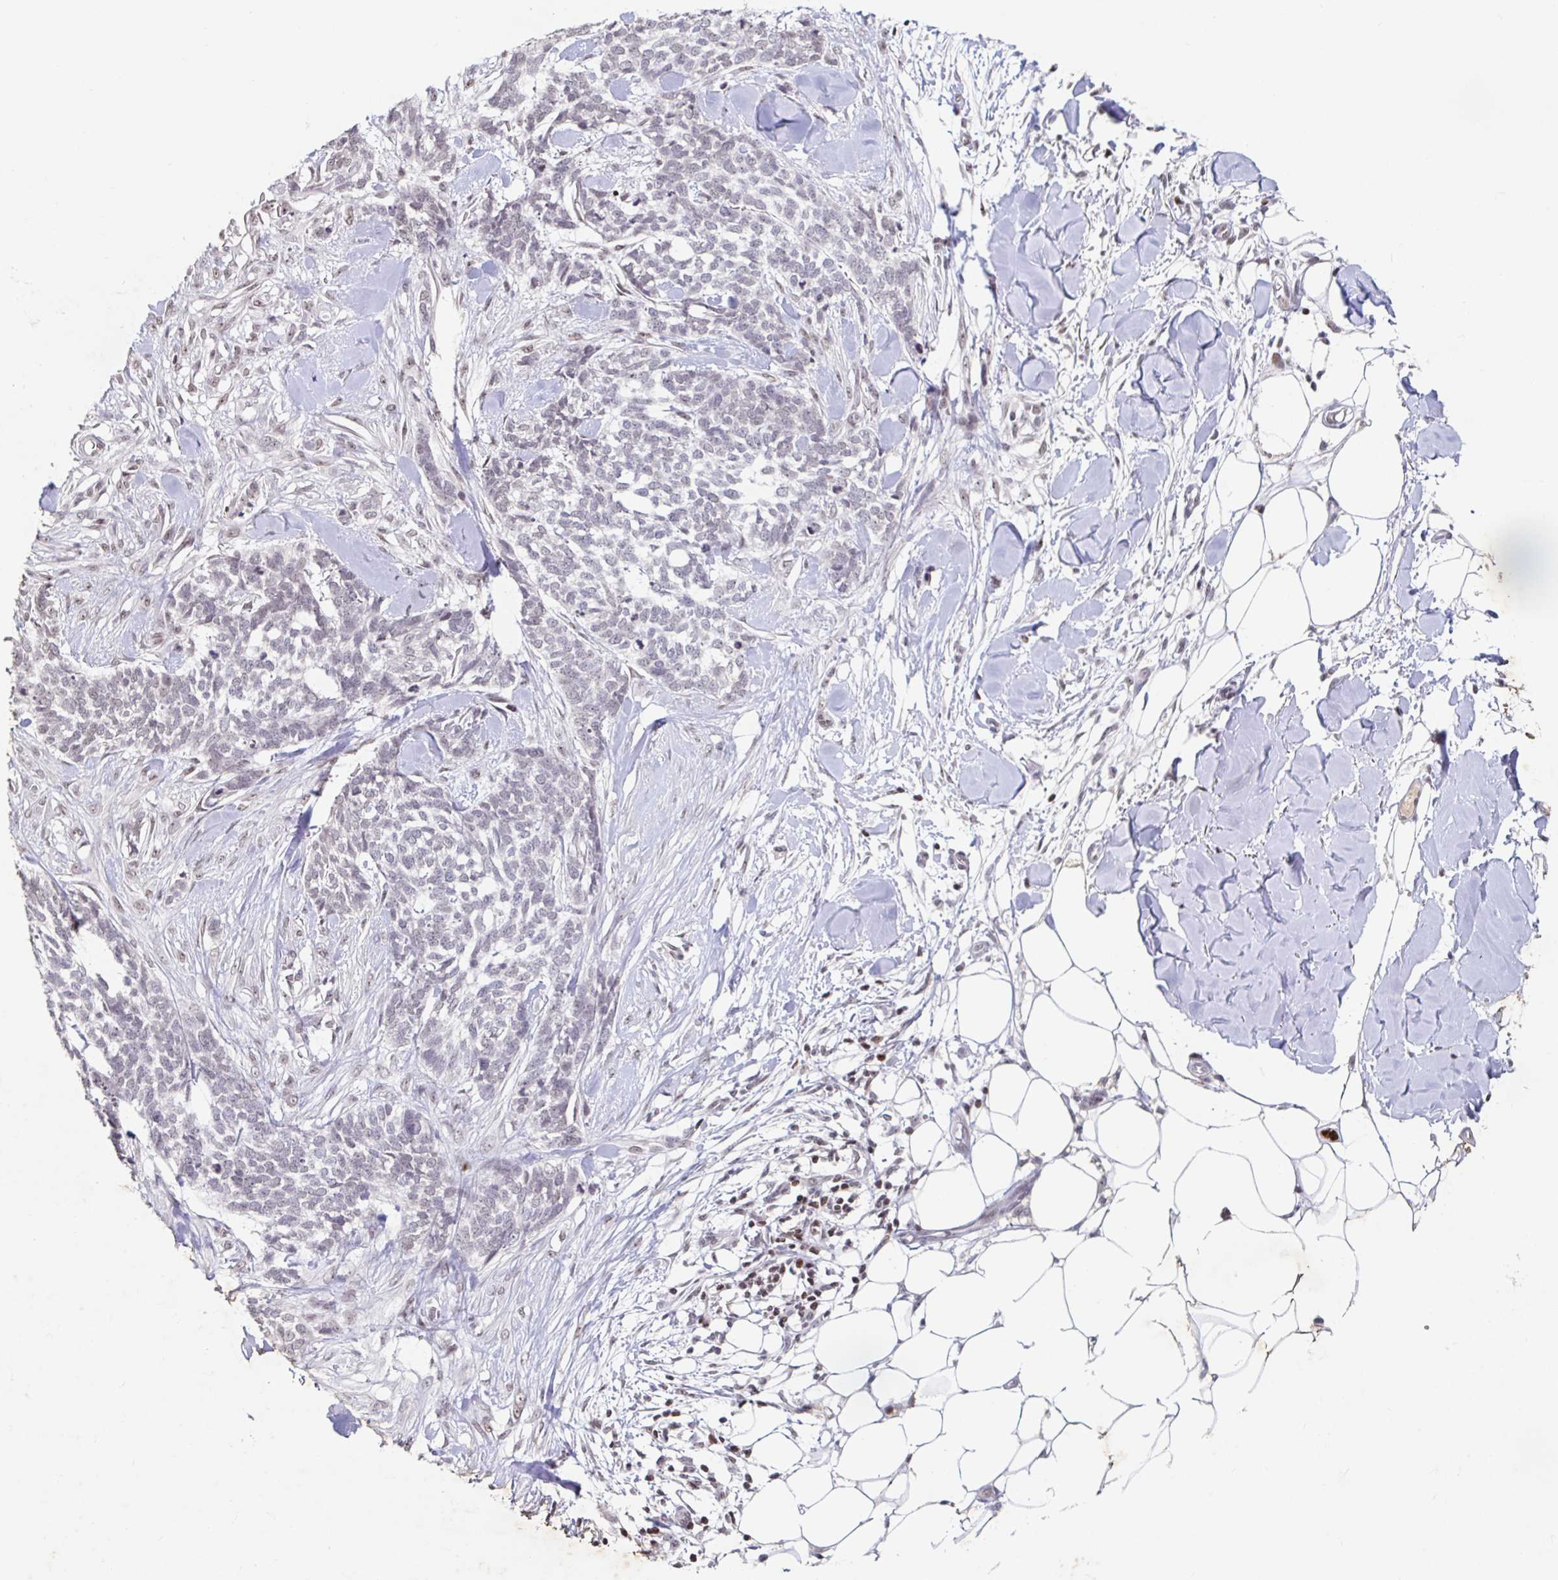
{"staining": {"intensity": "negative", "quantity": "none", "location": "none"}, "tissue": "skin cancer", "cell_type": "Tumor cells", "image_type": "cancer", "snomed": [{"axis": "morphology", "description": "Basal cell carcinoma"}, {"axis": "topography", "description": "Skin"}], "caption": "DAB immunohistochemical staining of human skin cancer (basal cell carcinoma) displays no significant expression in tumor cells.", "gene": "C19orf53", "patient": {"sex": "female", "age": 59}}